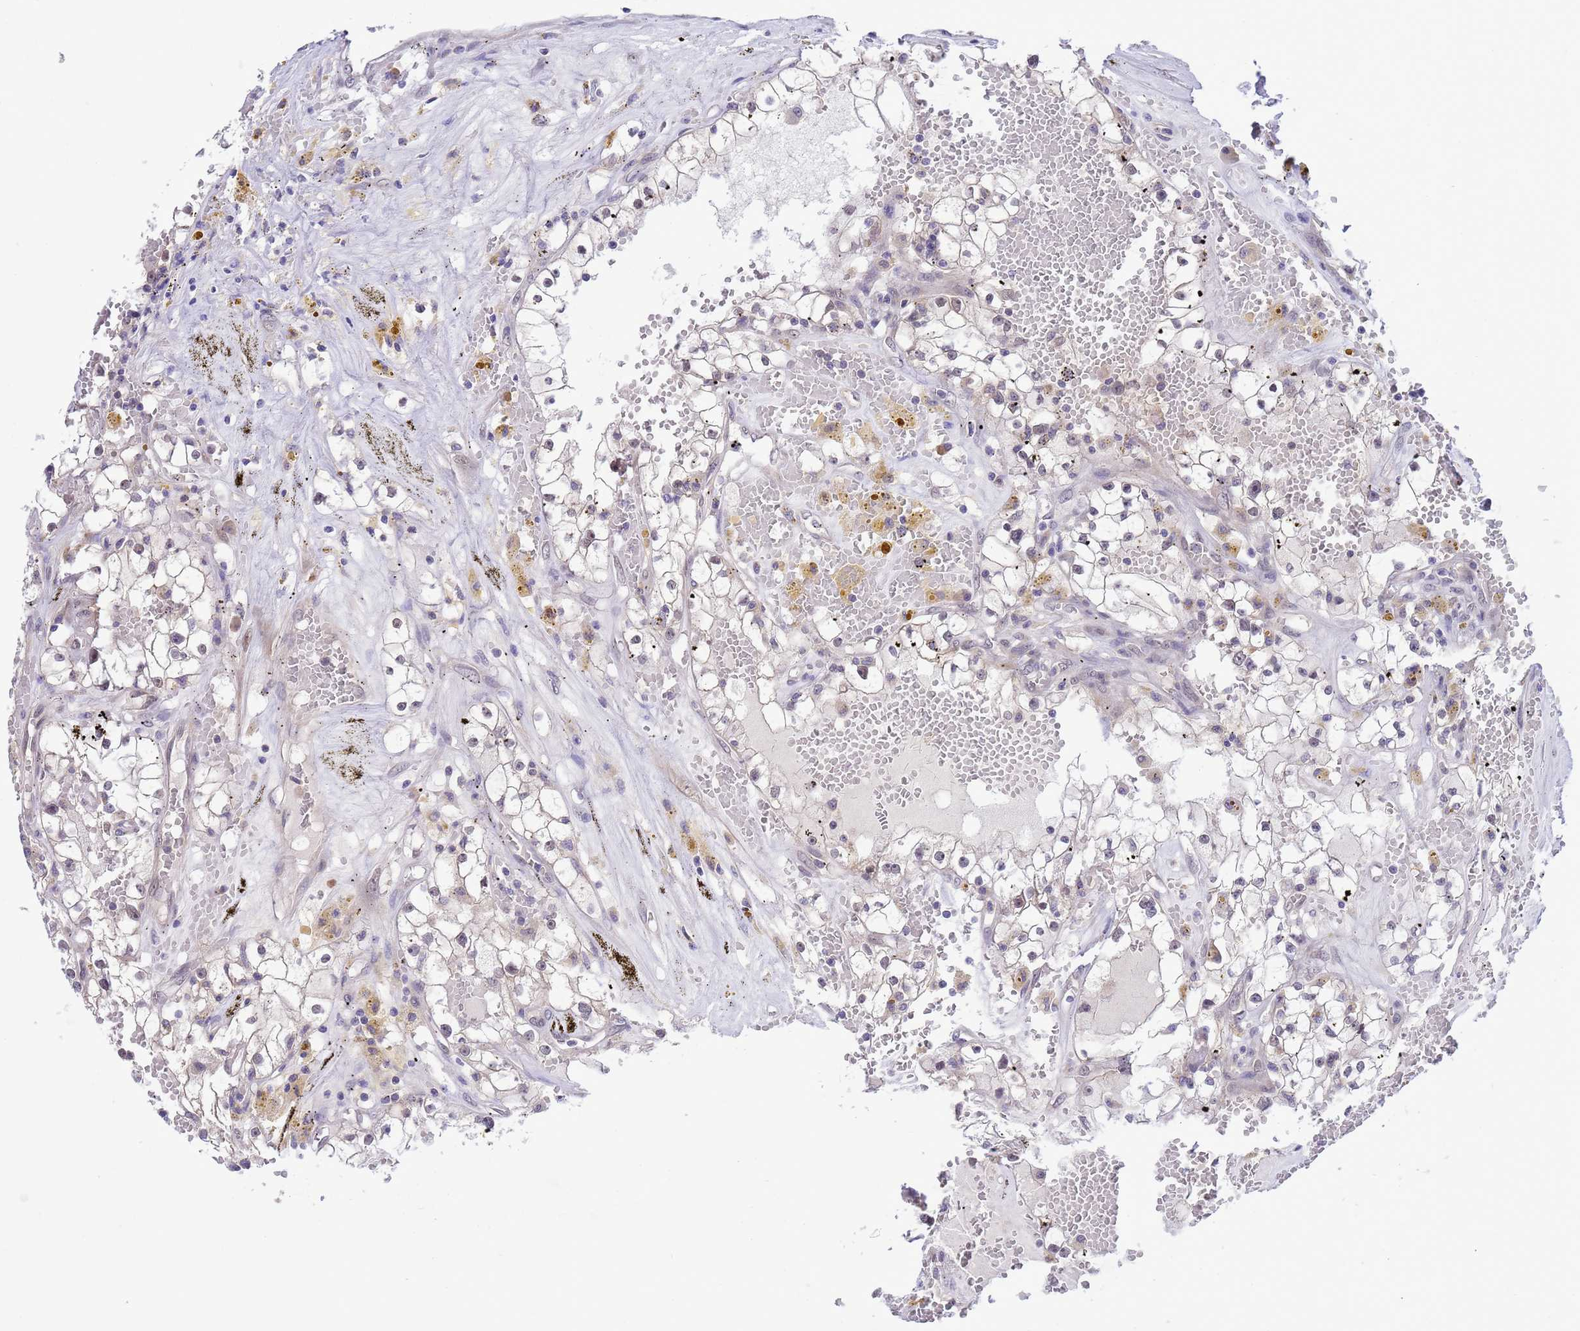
{"staining": {"intensity": "negative", "quantity": "none", "location": "none"}, "tissue": "renal cancer", "cell_type": "Tumor cells", "image_type": "cancer", "snomed": [{"axis": "morphology", "description": "Adenocarcinoma, NOS"}, {"axis": "topography", "description": "Kidney"}], "caption": "Renal adenocarcinoma stained for a protein using immunohistochemistry (IHC) displays no staining tumor cells.", "gene": "ZNF461", "patient": {"sex": "male", "age": 56}}